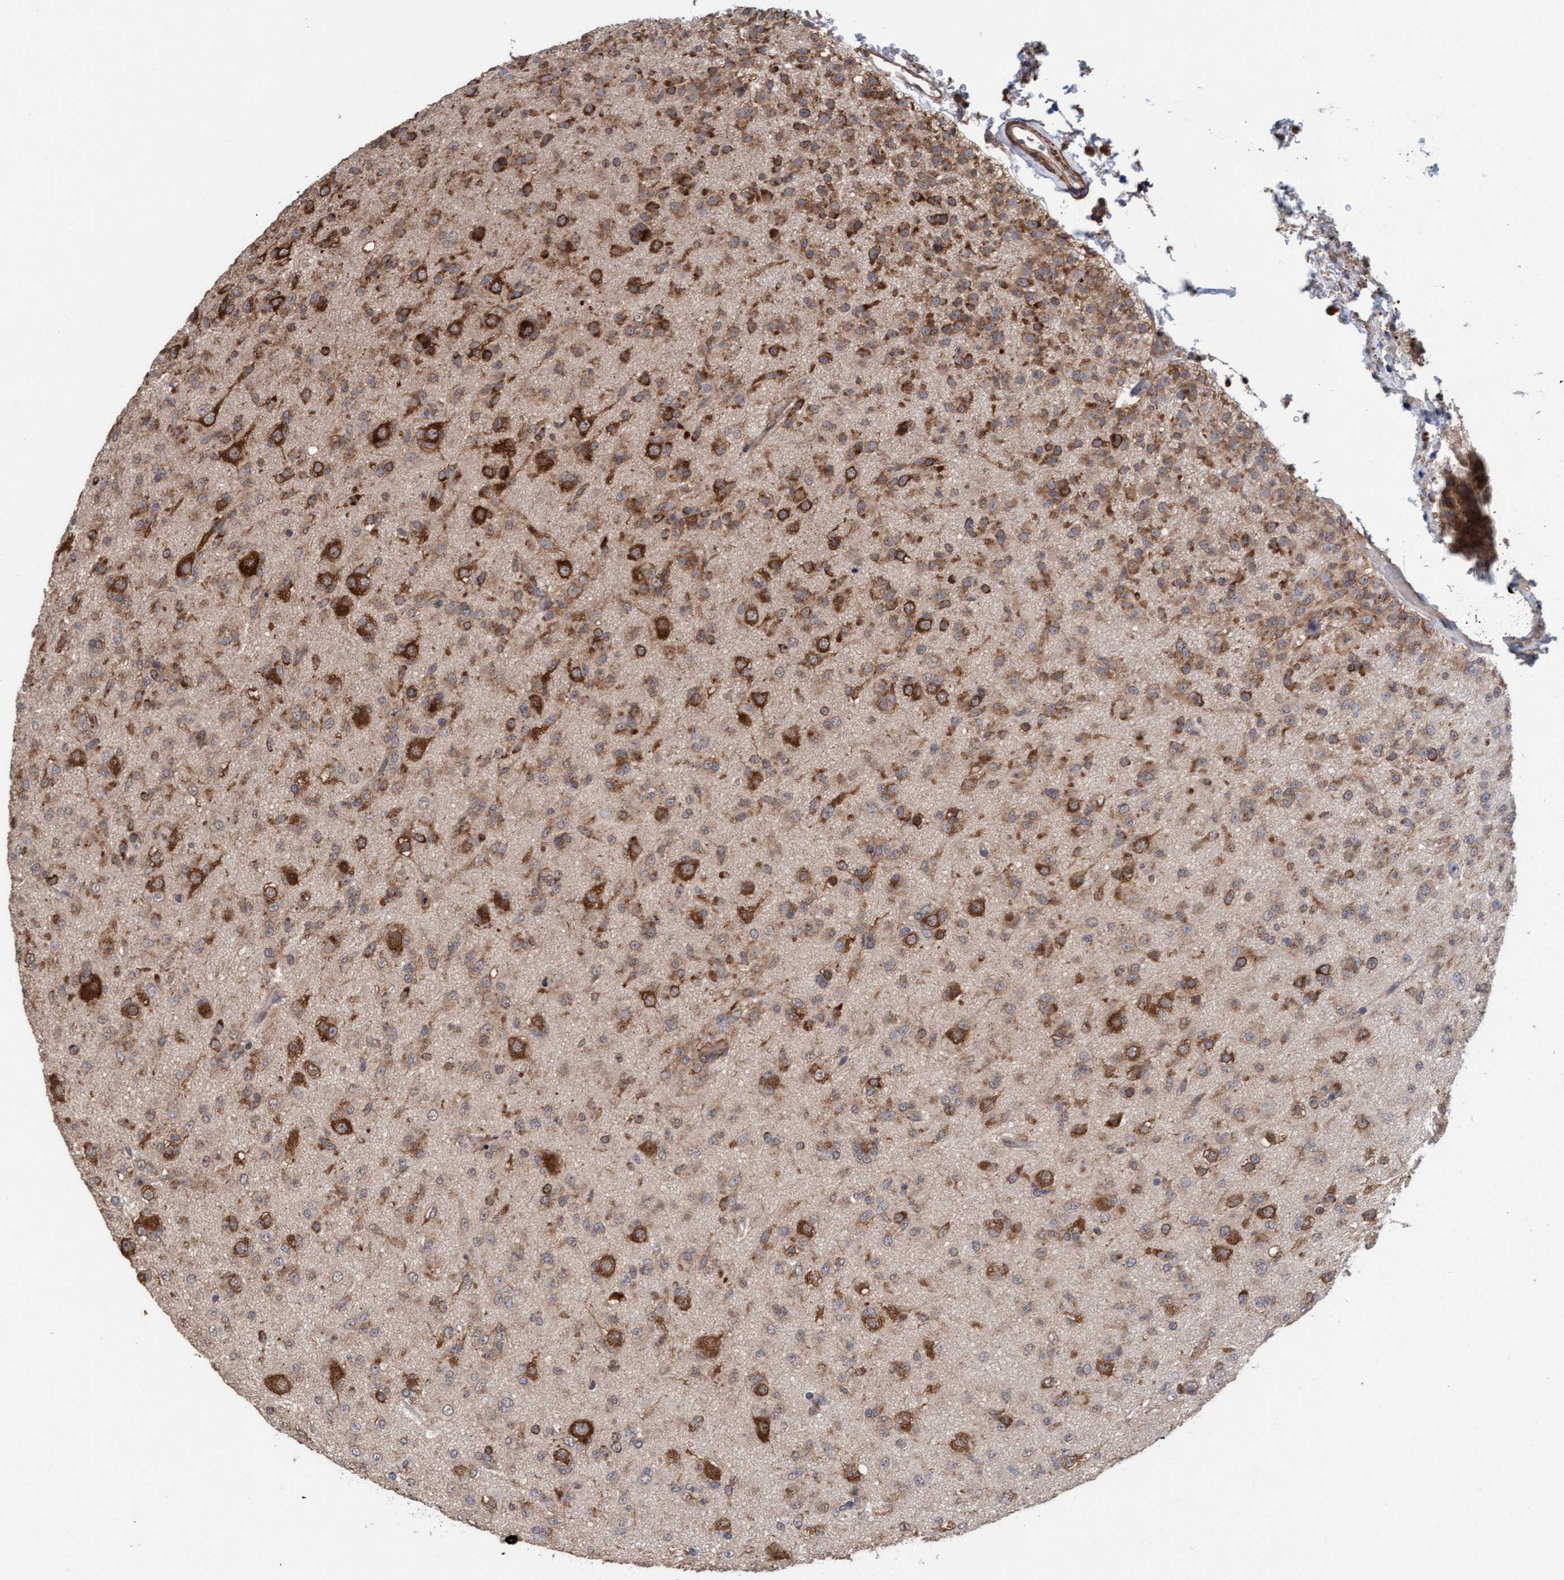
{"staining": {"intensity": "moderate", "quantity": ">75%", "location": "cytoplasmic/membranous"}, "tissue": "glioma", "cell_type": "Tumor cells", "image_type": "cancer", "snomed": [{"axis": "morphology", "description": "Glioma, malignant, Low grade"}, {"axis": "topography", "description": "Brain"}], "caption": "About >75% of tumor cells in glioma show moderate cytoplasmic/membranous protein positivity as visualized by brown immunohistochemical staining.", "gene": "FXR2", "patient": {"sex": "male", "age": 65}}